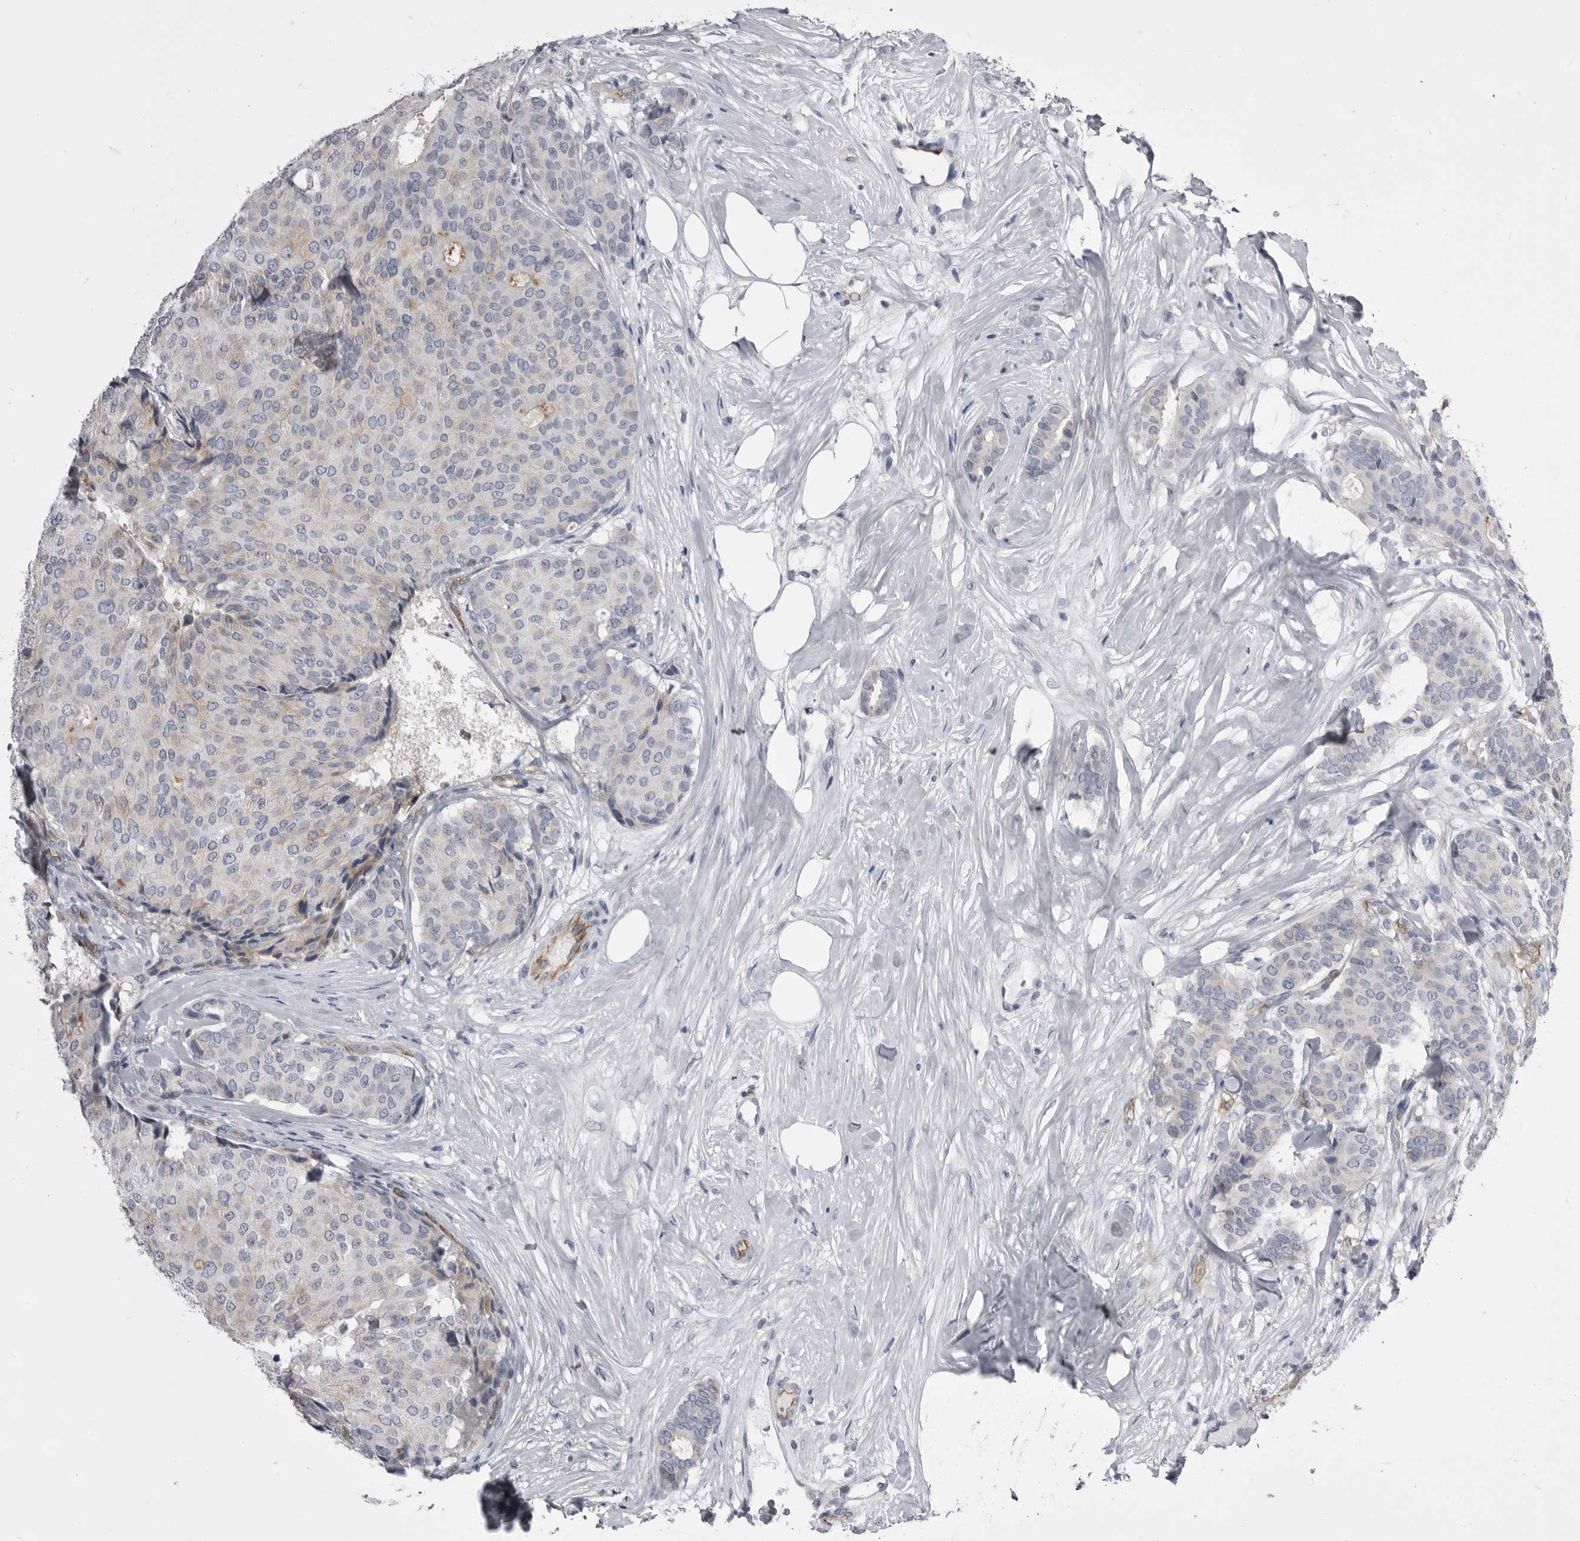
{"staining": {"intensity": "negative", "quantity": "none", "location": "none"}, "tissue": "breast cancer", "cell_type": "Tumor cells", "image_type": "cancer", "snomed": [{"axis": "morphology", "description": "Duct carcinoma"}, {"axis": "topography", "description": "Breast"}], "caption": "This image is of invasive ductal carcinoma (breast) stained with IHC to label a protein in brown with the nuclei are counter-stained blue. There is no expression in tumor cells.", "gene": "OPLAH", "patient": {"sex": "female", "age": 75}}